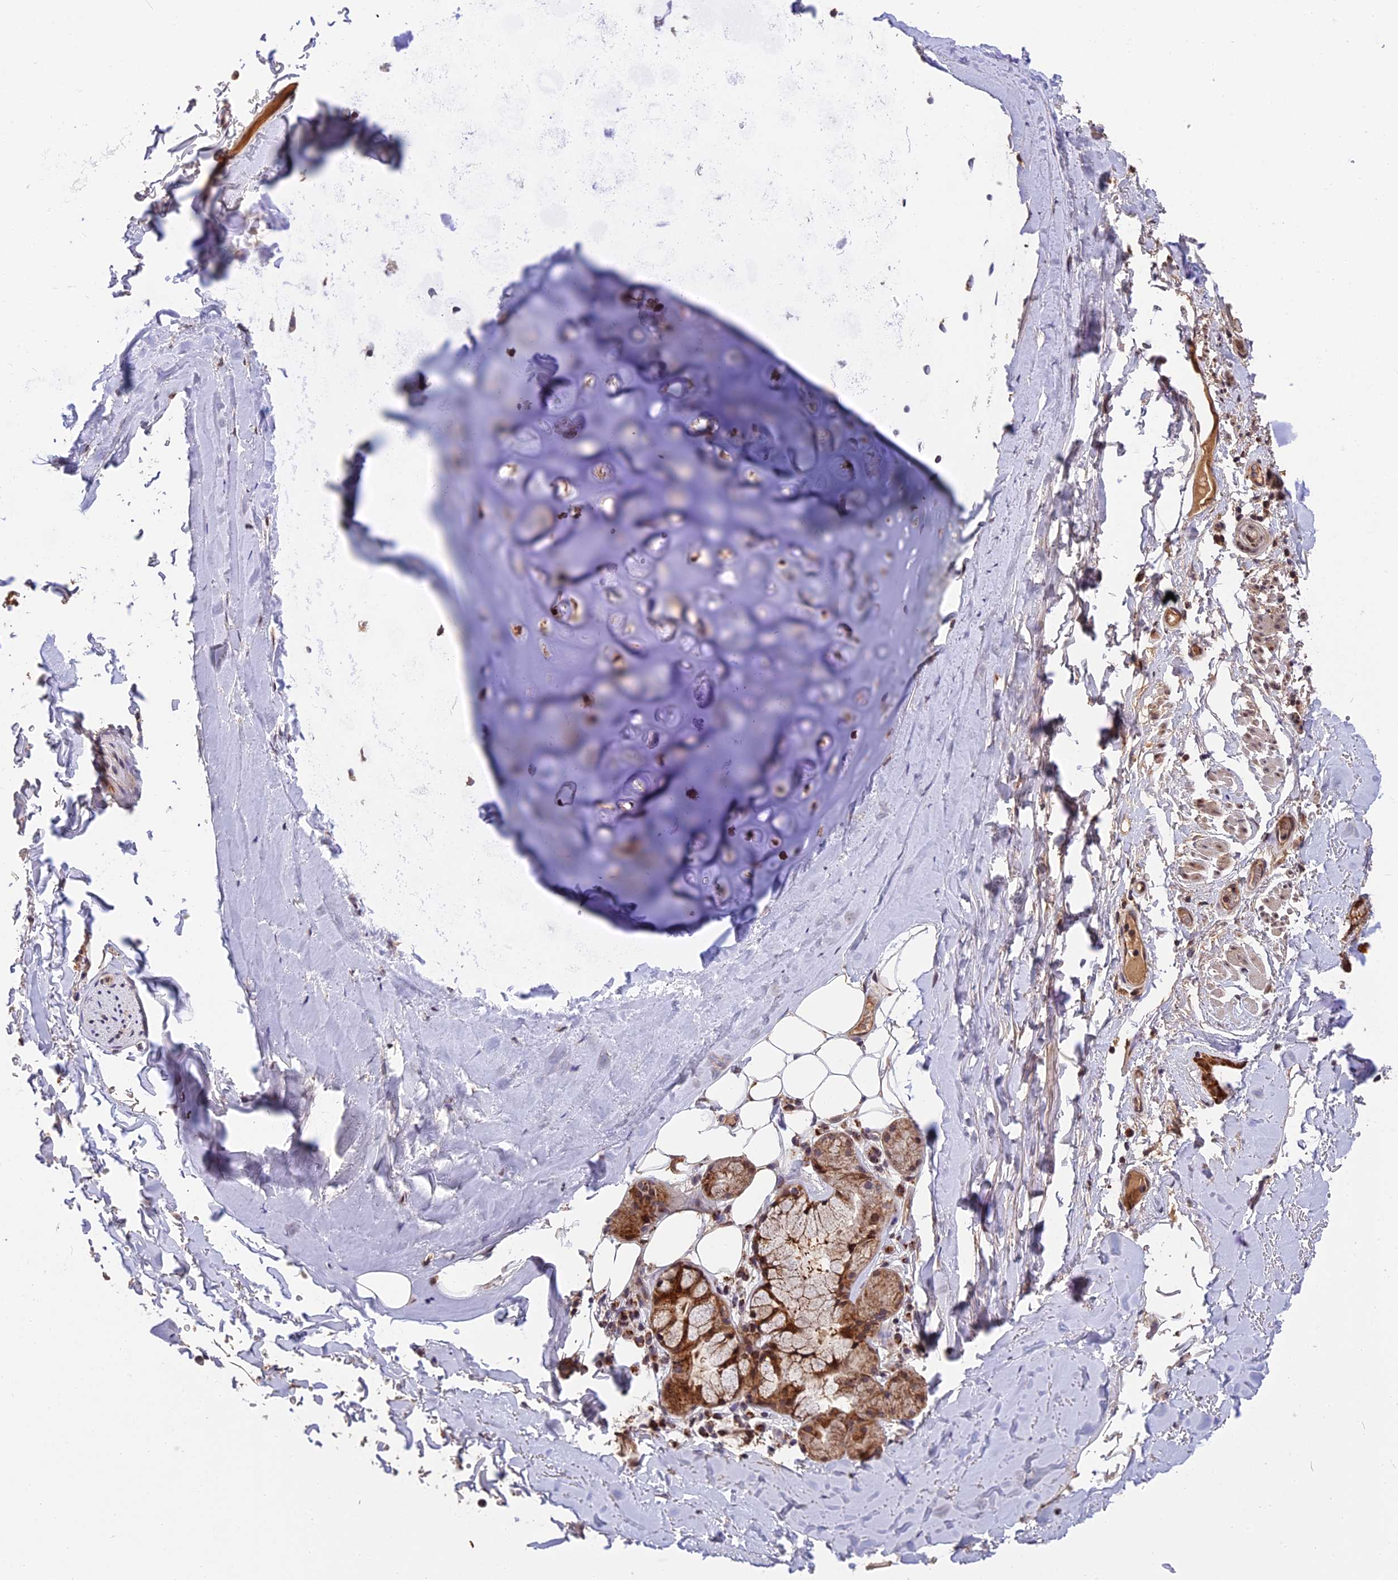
{"staining": {"intensity": "weak", "quantity": "<25%", "location": "cytoplasmic/membranous"}, "tissue": "adipose tissue", "cell_type": "Adipocytes", "image_type": "normal", "snomed": [{"axis": "morphology", "description": "Normal tissue, NOS"}, {"axis": "topography", "description": "Lymph node"}, {"axis": "topography", "description": "Bronchus"}], "caption": "DAB immunohistochemical staining of normal adipose tissue shows no significant positivity in adipocytes. Nuclei are stained in blue.", "gene": "RERGL", "patient": {"sex": "male", "age": 63}}